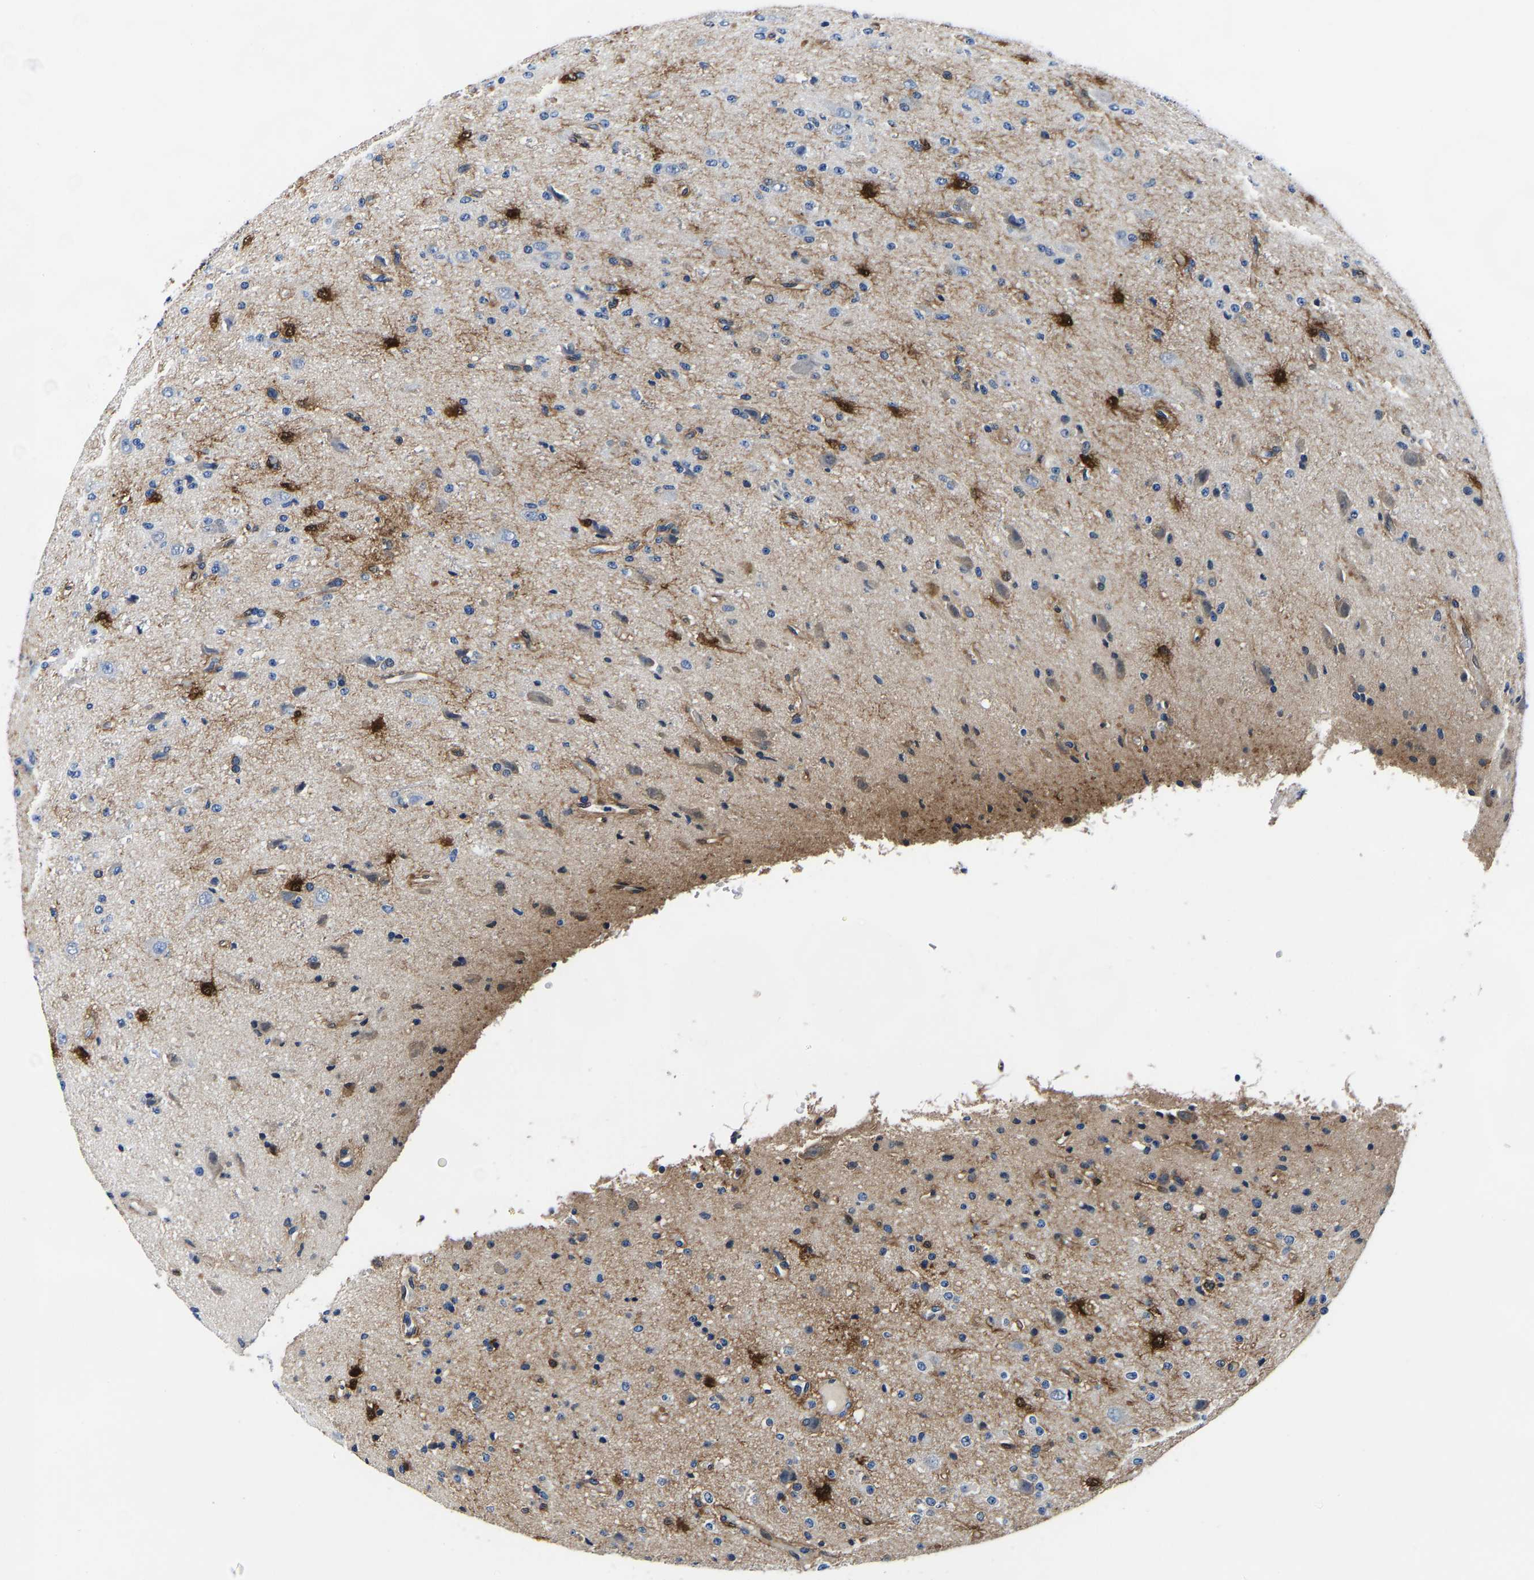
{"staining": {"intensity": "negative", "quantity": "none", "location": "none"}, "tissue": "glioma", "cell_type": "Tumor cells", "image_type": "cancer", "snomed": [{"axis": "morphology", "description": "Glioma, malignant, High grade"}, {"axis": "topography", "description": "pancreas cauda"}], "caption": "A micrograph of human glioma is negative for staining in tumor cells.", "gene": "S100A13", "patient": {"sex": "male", "age": 60}}